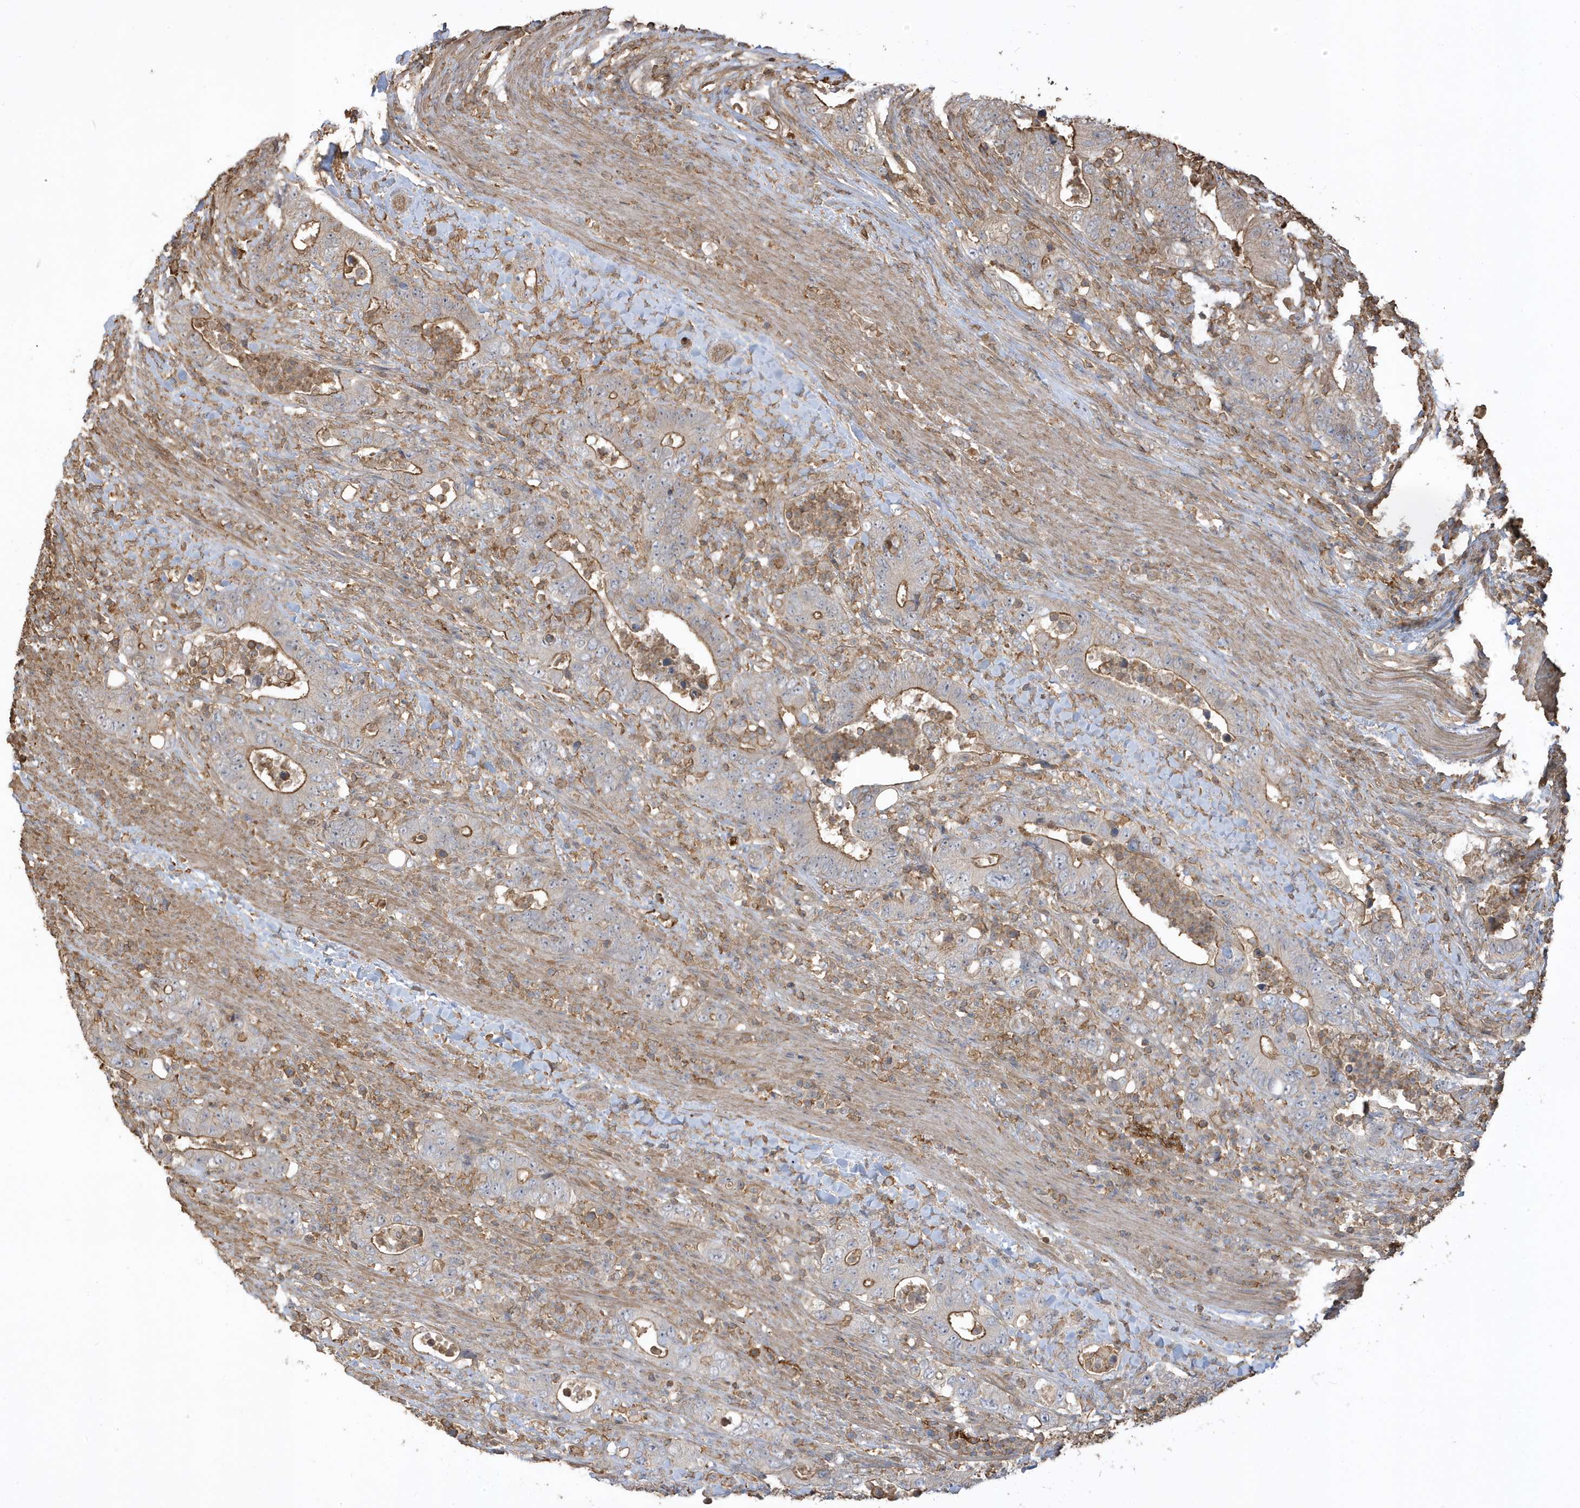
{"staining": {"intensity": "moderate", "quantity": "<25%", "location": "cytoplasmic/membranous"}, "tissue": "colorectal cancer", "cell_type": "Tumor cells", "image_type": "cancer", "snomed": [{"axis": "morphology", "description": "Adenocarcinoma, NOS"}, {"axis": "topography", "description": "Colon"}], "caption": "Immunohistochemistry (IHC) image of neoplastic tissue: human adenocarcinoma (colorectal) stained using IHC demonstrates low levels of moderate protein expression localized specifically in the cytoplasmic/membranous of tumor cells, appearing as a cytoplasmic/membranous brown color.", "gene": "ZBTB8A", "patient": {"sex": "female", "age": 75}}